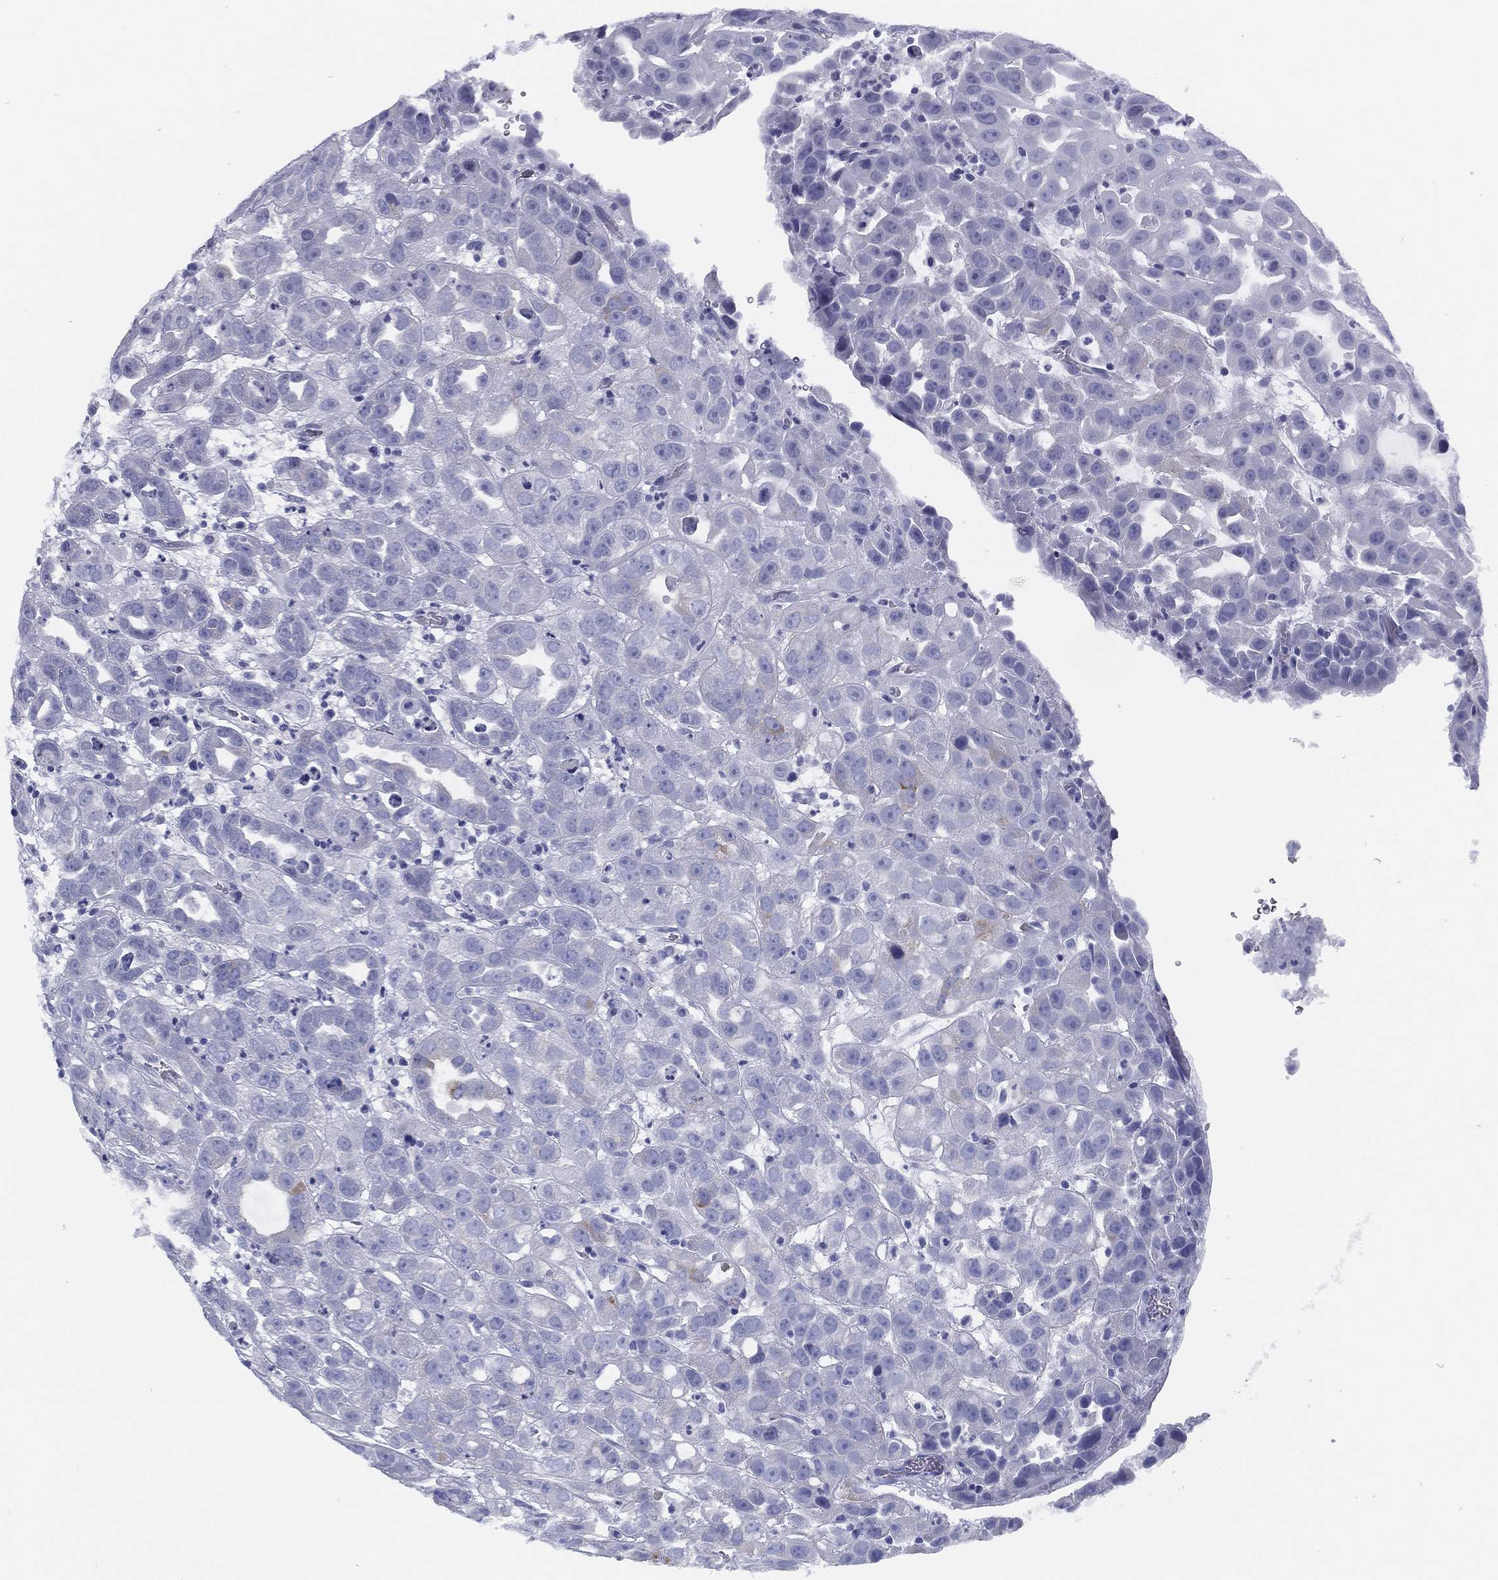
{"staining": {"intensity": "negative", "quantity": "none", "location": "none"}, "tissue": "urothelial cancer", "cell_type": "Tumor cells", "image_type": "cancer", "snomed": [{"axis": "morphology", "description": "Urothelial carcinoma, High grade"}, {"axis": "topography", "description": "Urinary bladder"}], "caption": "Immunohistochemistry histopathology image of urothelial cancer stained for a protein (brown), which exhibits no staining in tumor cells. (DAB (3,3'-diaminobenzidine) IHC with hematoxylin counter stain).", "gene": "TMEM252", "patient": {"sex": "female", "age": 41}}